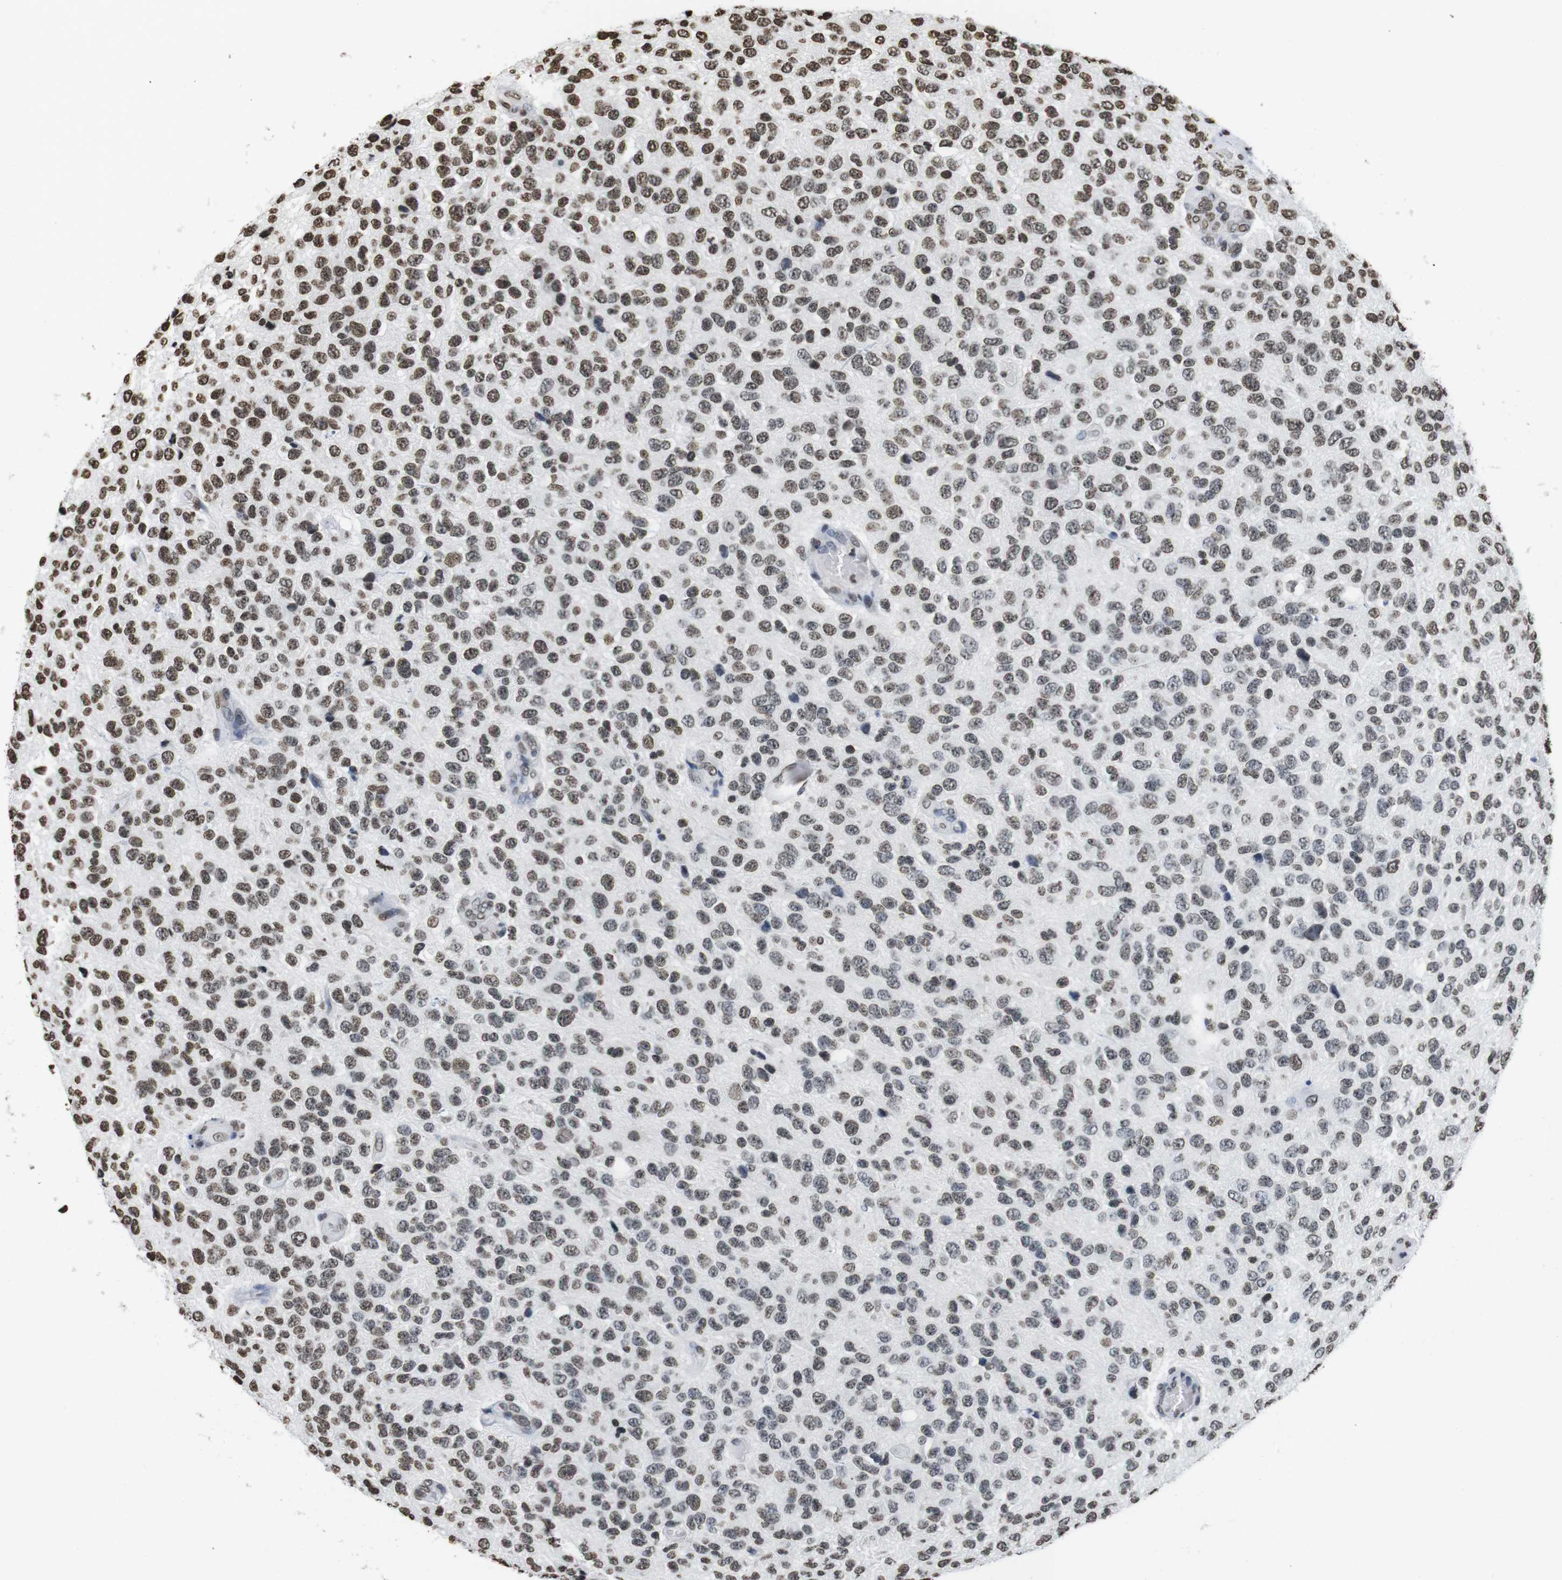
{"staining": {"intensity": "moderate", "quantity": "25%-75%", "location": "nuclear"}, "tissue": "glioma", "cell_type": "Tumor cells", "image_type": "cancer", "snomed": [{"axis": "morphology", "description": "Glioma, malignant, High grade"}, {"axis": "topography", "description": "pancreas cauda"}], "caption": "High-magnification brightfield microscopy of high-grade glioma (malignant) stained with DAB (3,3'-diaminobenzidine) (brown) and counterstained with hematoxylin (blue). tumor cells exhibit moderate nuclear staining is appreciated in about25%-75% of cells.", "gene": "BSX", "patient": {"sex": "male", "age": 60}}